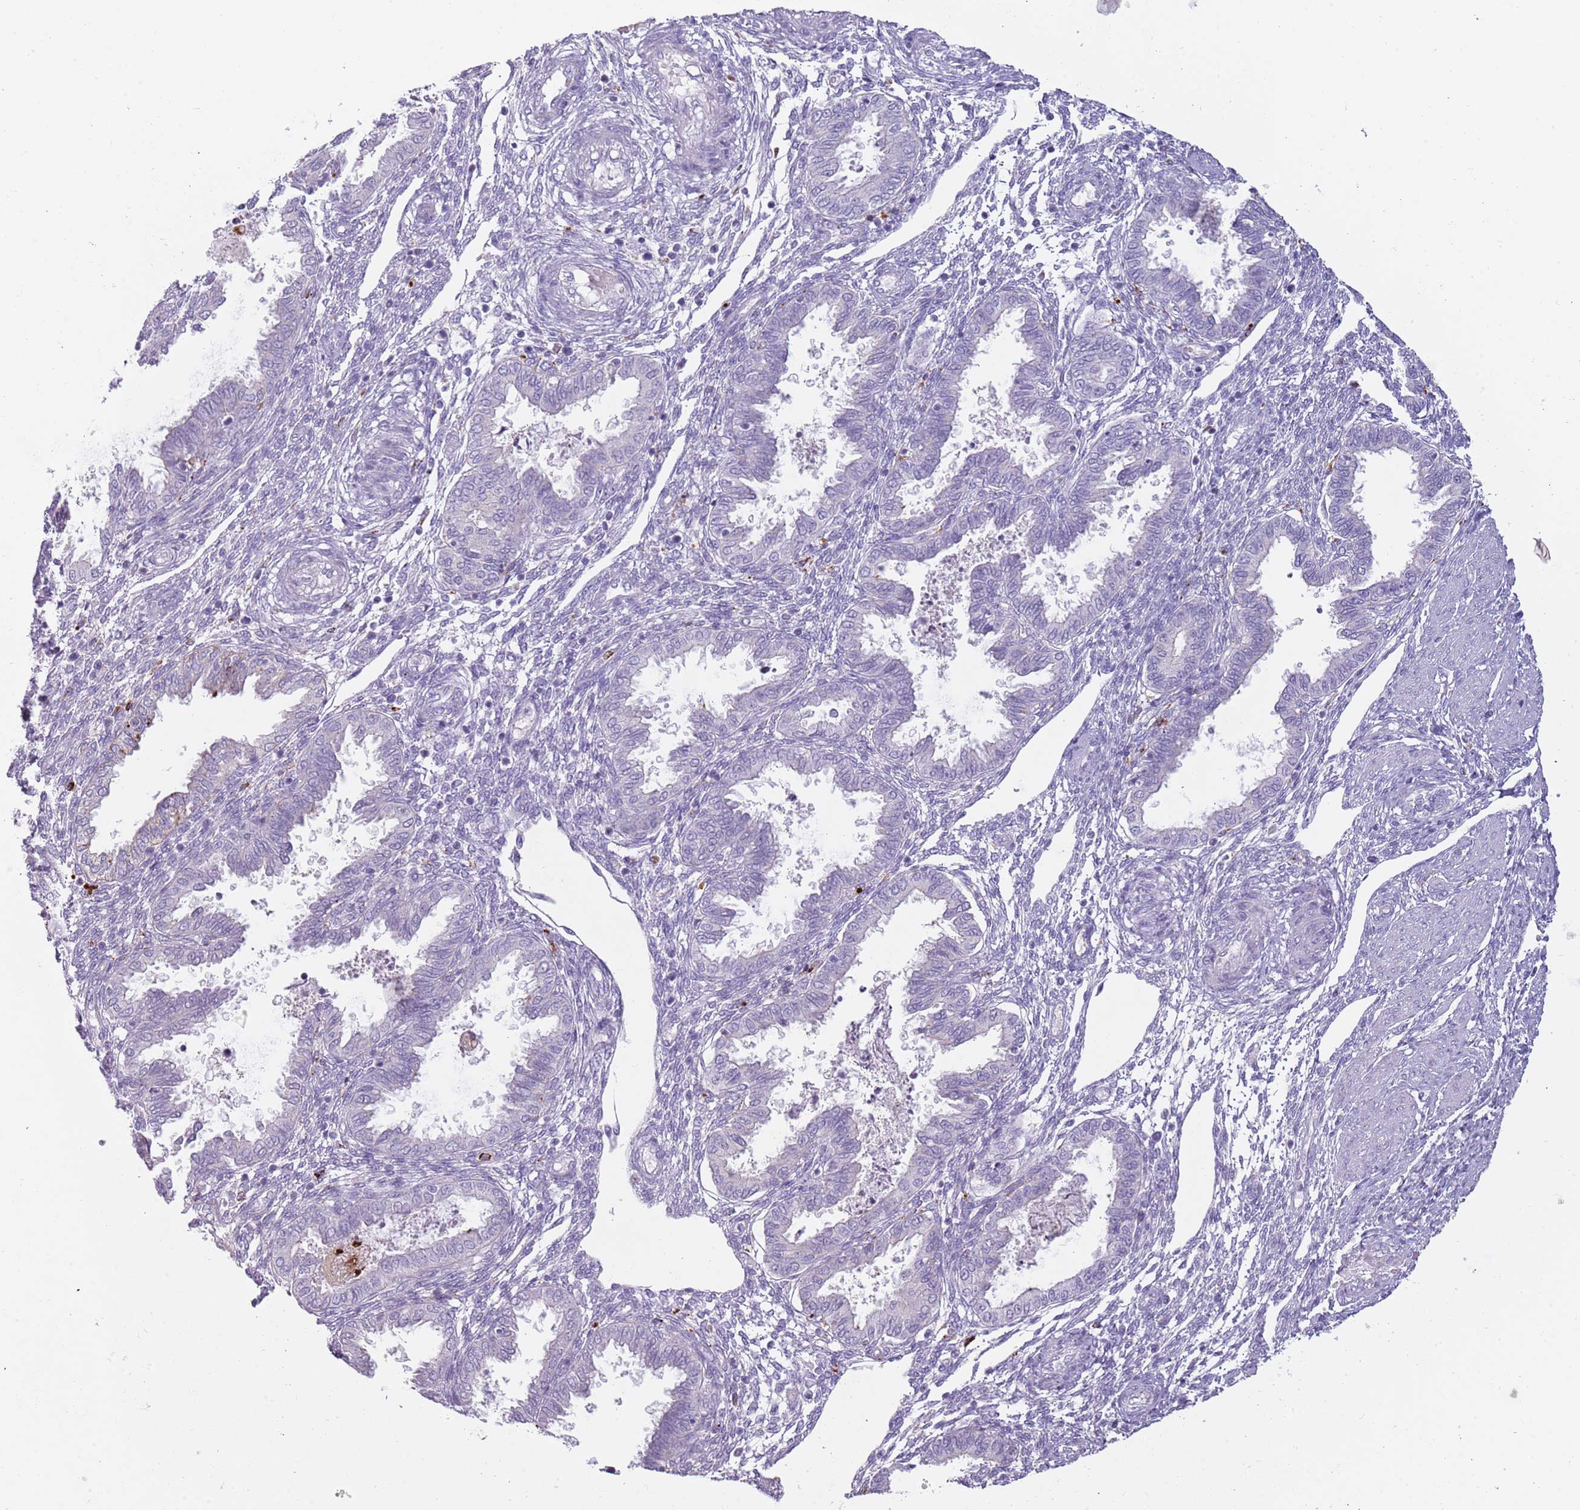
{"staining": {"intensity": "negative", "quantity": "none", "location": "none"}, "tissue": "endometrium", "cell_type": "Cells in endometrial stroma", "image_type": "normal", "snomed": [{"axis": "morphology", "description": "Normal tissue, NOS"}, {"axis": "topography", "description": "Endometrium"}], "caption": "DAB immunohistochemical staining of normal human endometrium exhibits no significant positivity in cells in endometrial stroma.", "gene": "NWD2", "patient": {"sex": "female", "age": 33}}